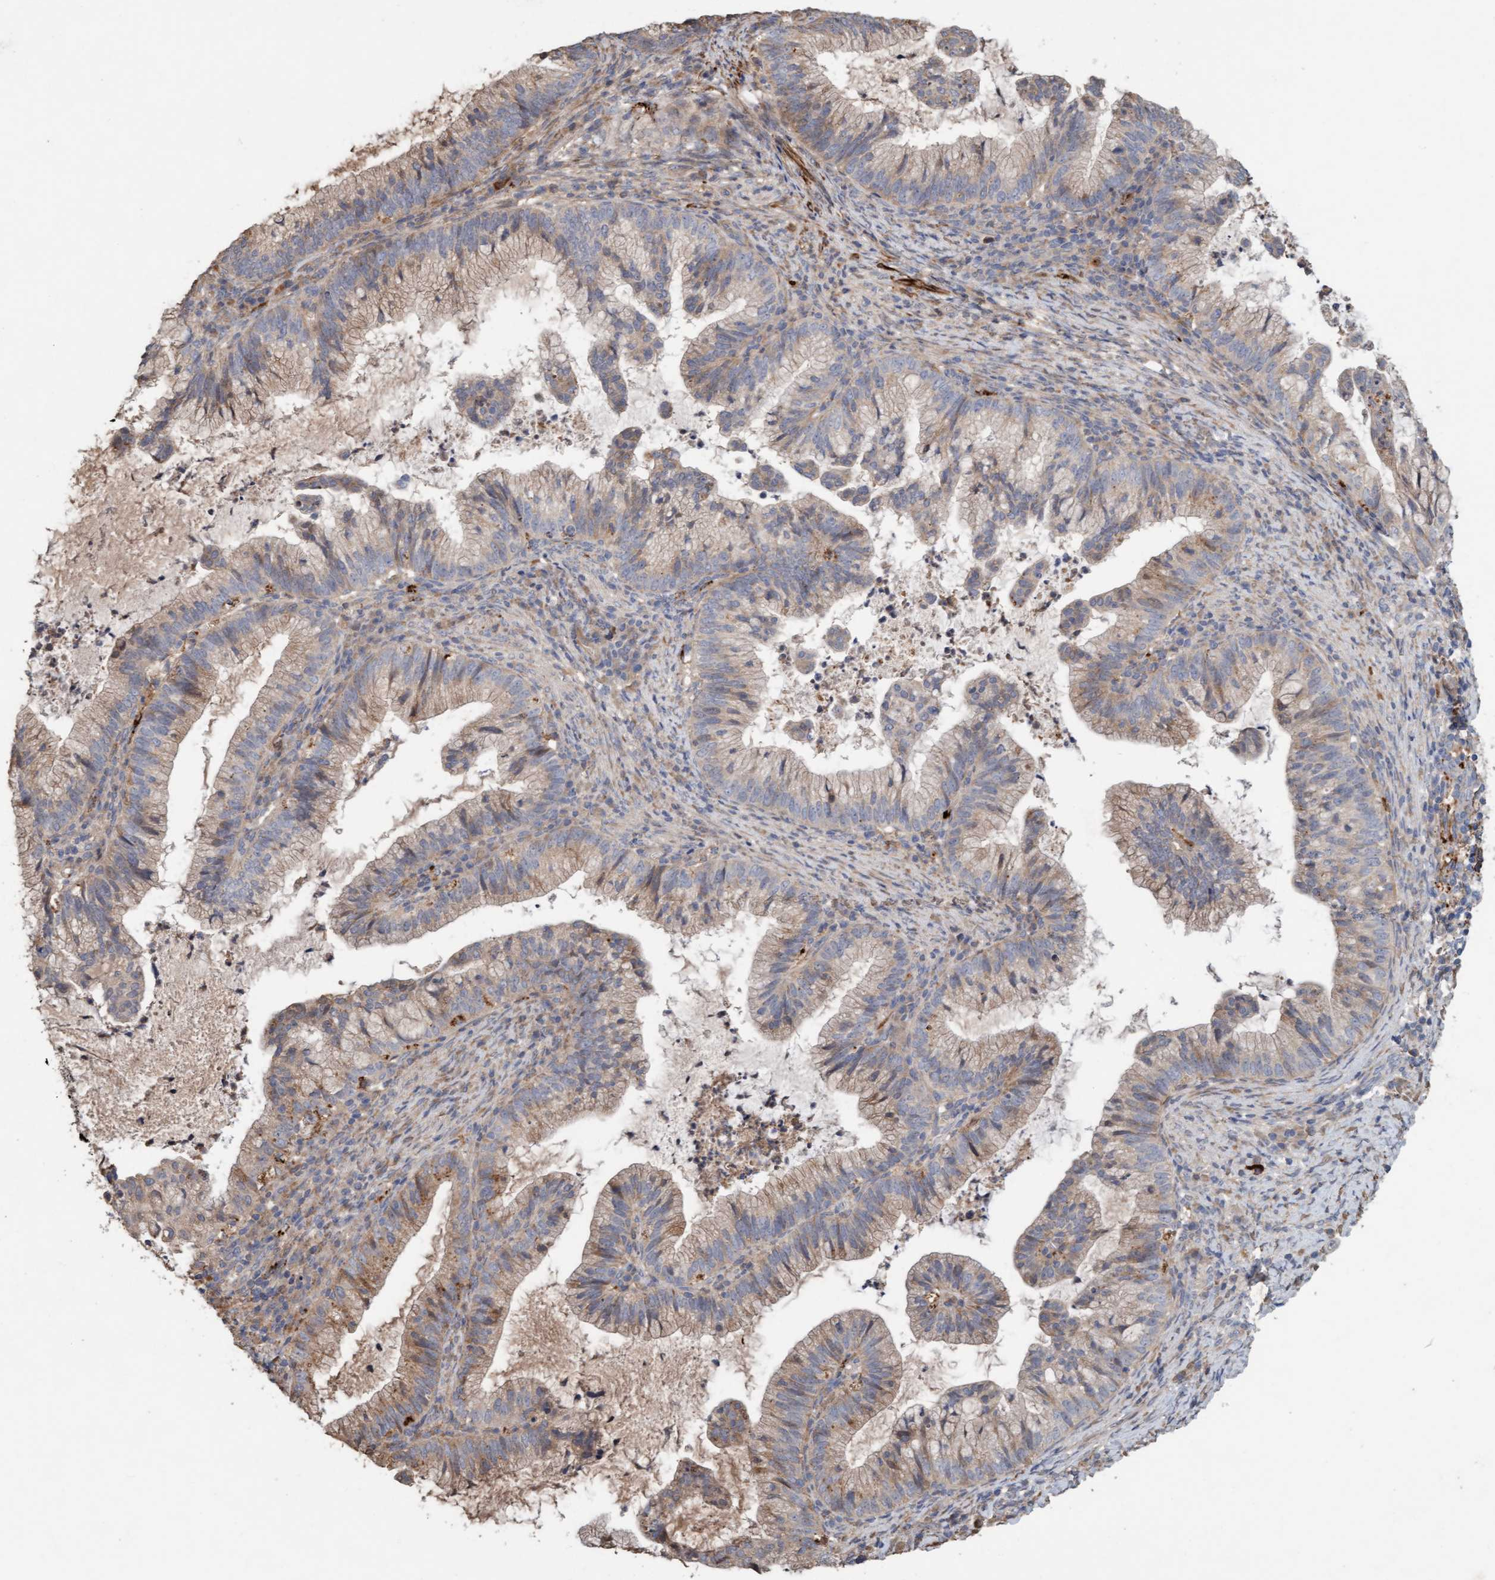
{"staining": {"intensity": "weak", "quantity": "25%-75%", "location": "cytoplasmic/membranous"}, "tissue": "cervical cancer", "cell_type": "Tumor cells", "image_type": "cancer", "snomed": [{"axis": "morphology", "description": "Adenocarcinoma, NOS"}, {"axis": "topography", "description": "Cervix"}], "caption": "Immunohistochemistry staining of cervical cancer, which exhibits low levels of weak cytoplasmic/membranous expression in about 25%-75% of tumor cells indicating weak cytoplasmic/membranous protein expression. The staining was performed using DAB (3,3'-diaminobenzidine) (brown) for protein detection and nuclei were counterstained in hematoxylin (blue).", "gene": "LONRF1", "patient": {"sex": "female", "age": 36}}